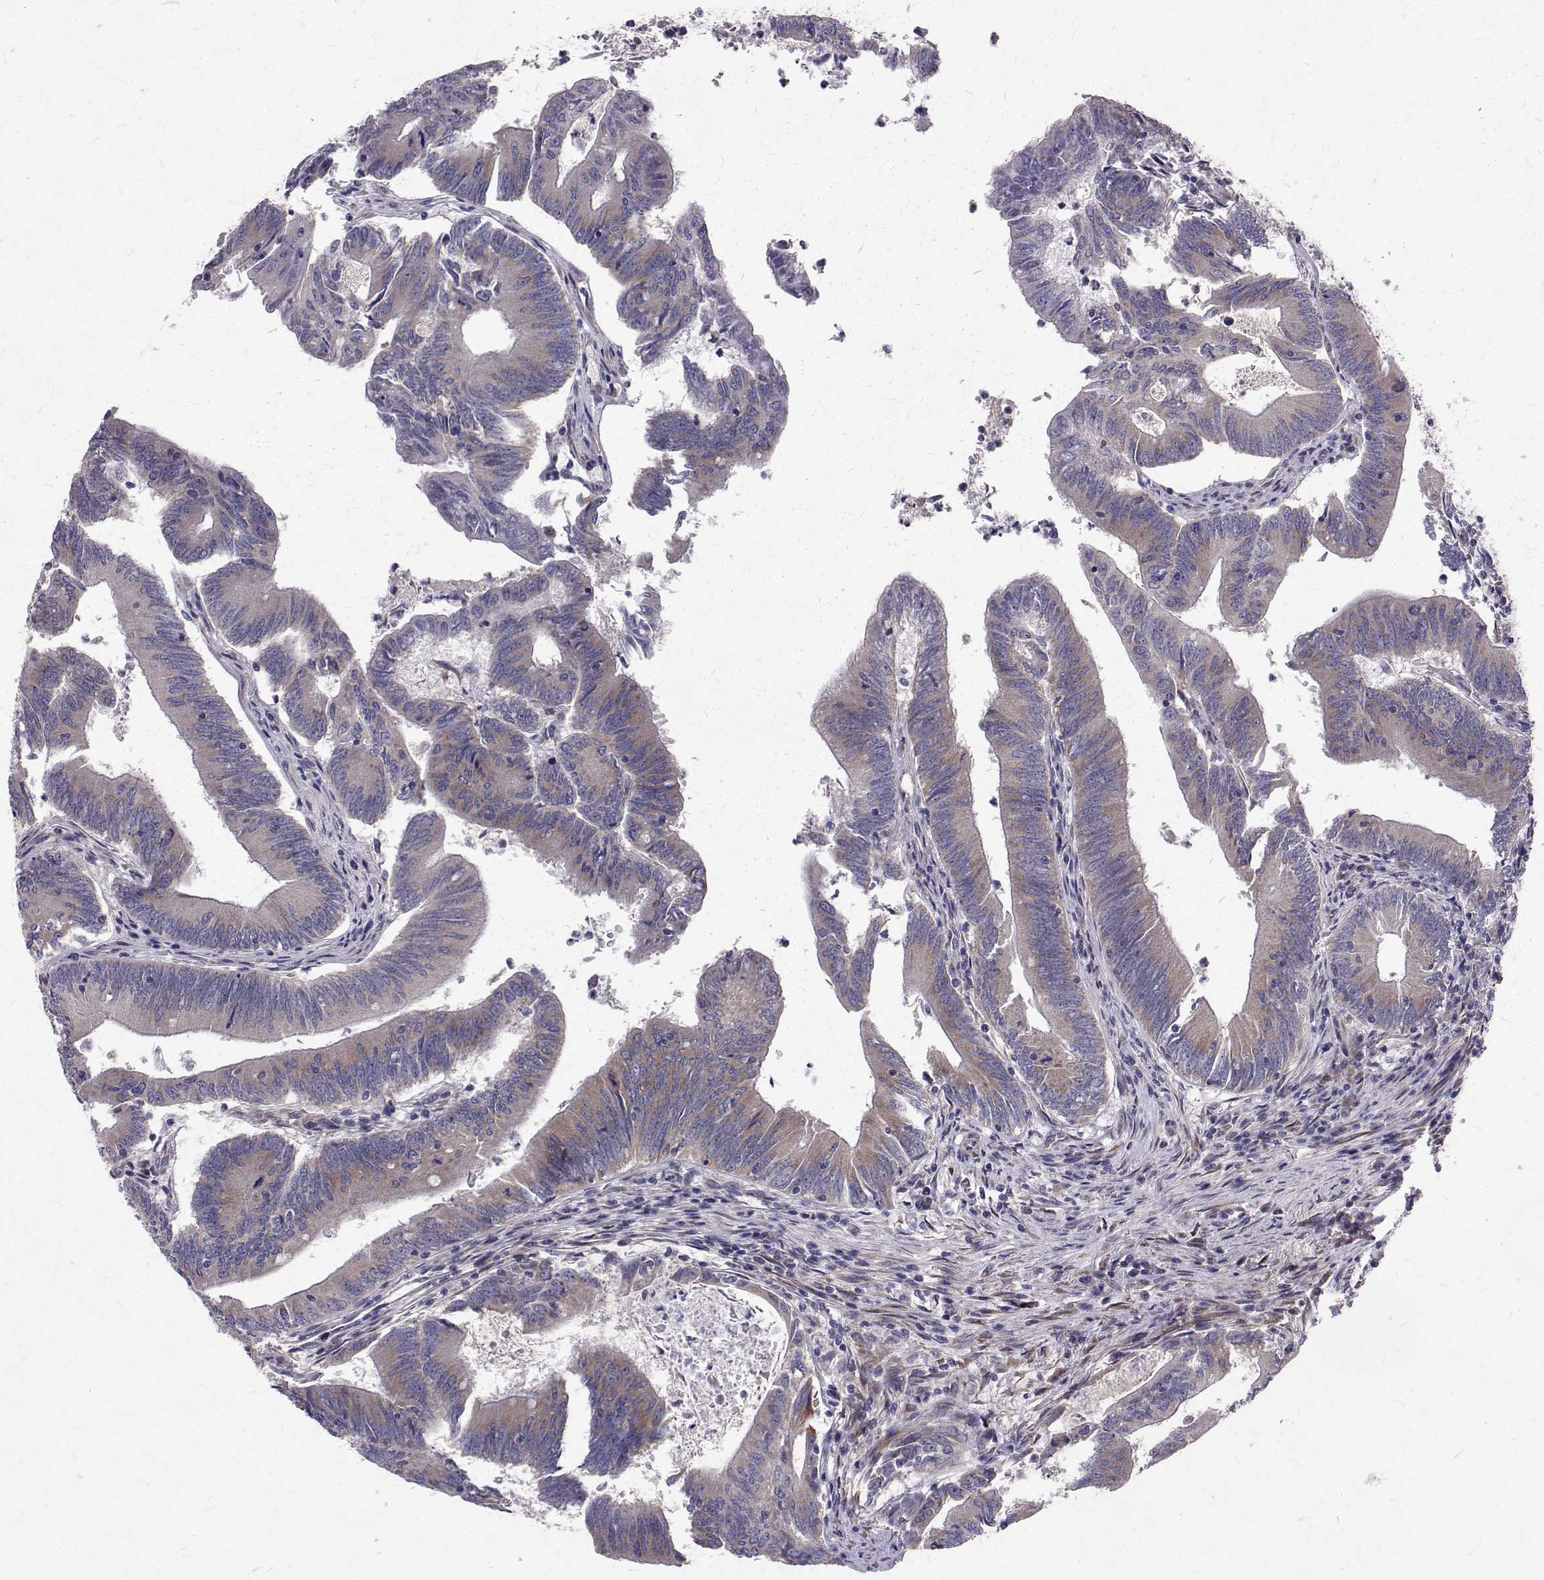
{"staining": {"intensity": "weak", "quantity": "25%-75%", "location": "cytoplasmic/membranous"}, "tissue": "colorectal cancer", "cell_type": "Tumor cells", "image_type": "cancer", "snomed": [{"axis": "morphology", "description": "Adenocarcinoma, NOS"}, {"axis": "topography", "description": "Colon"}], "caption": "Weak cytoplasmic/membranous protein positivity is identified in approximately 25%-75% of tumor cells in colorectal adenocarcinoma. The staining is performed using DAB brown chromogen to label protein expression. The nuclei are counter-stained blue using hematoxylin.", "gene": "ARFGAP1", "patient": {"sex": "female", "age": 70}}